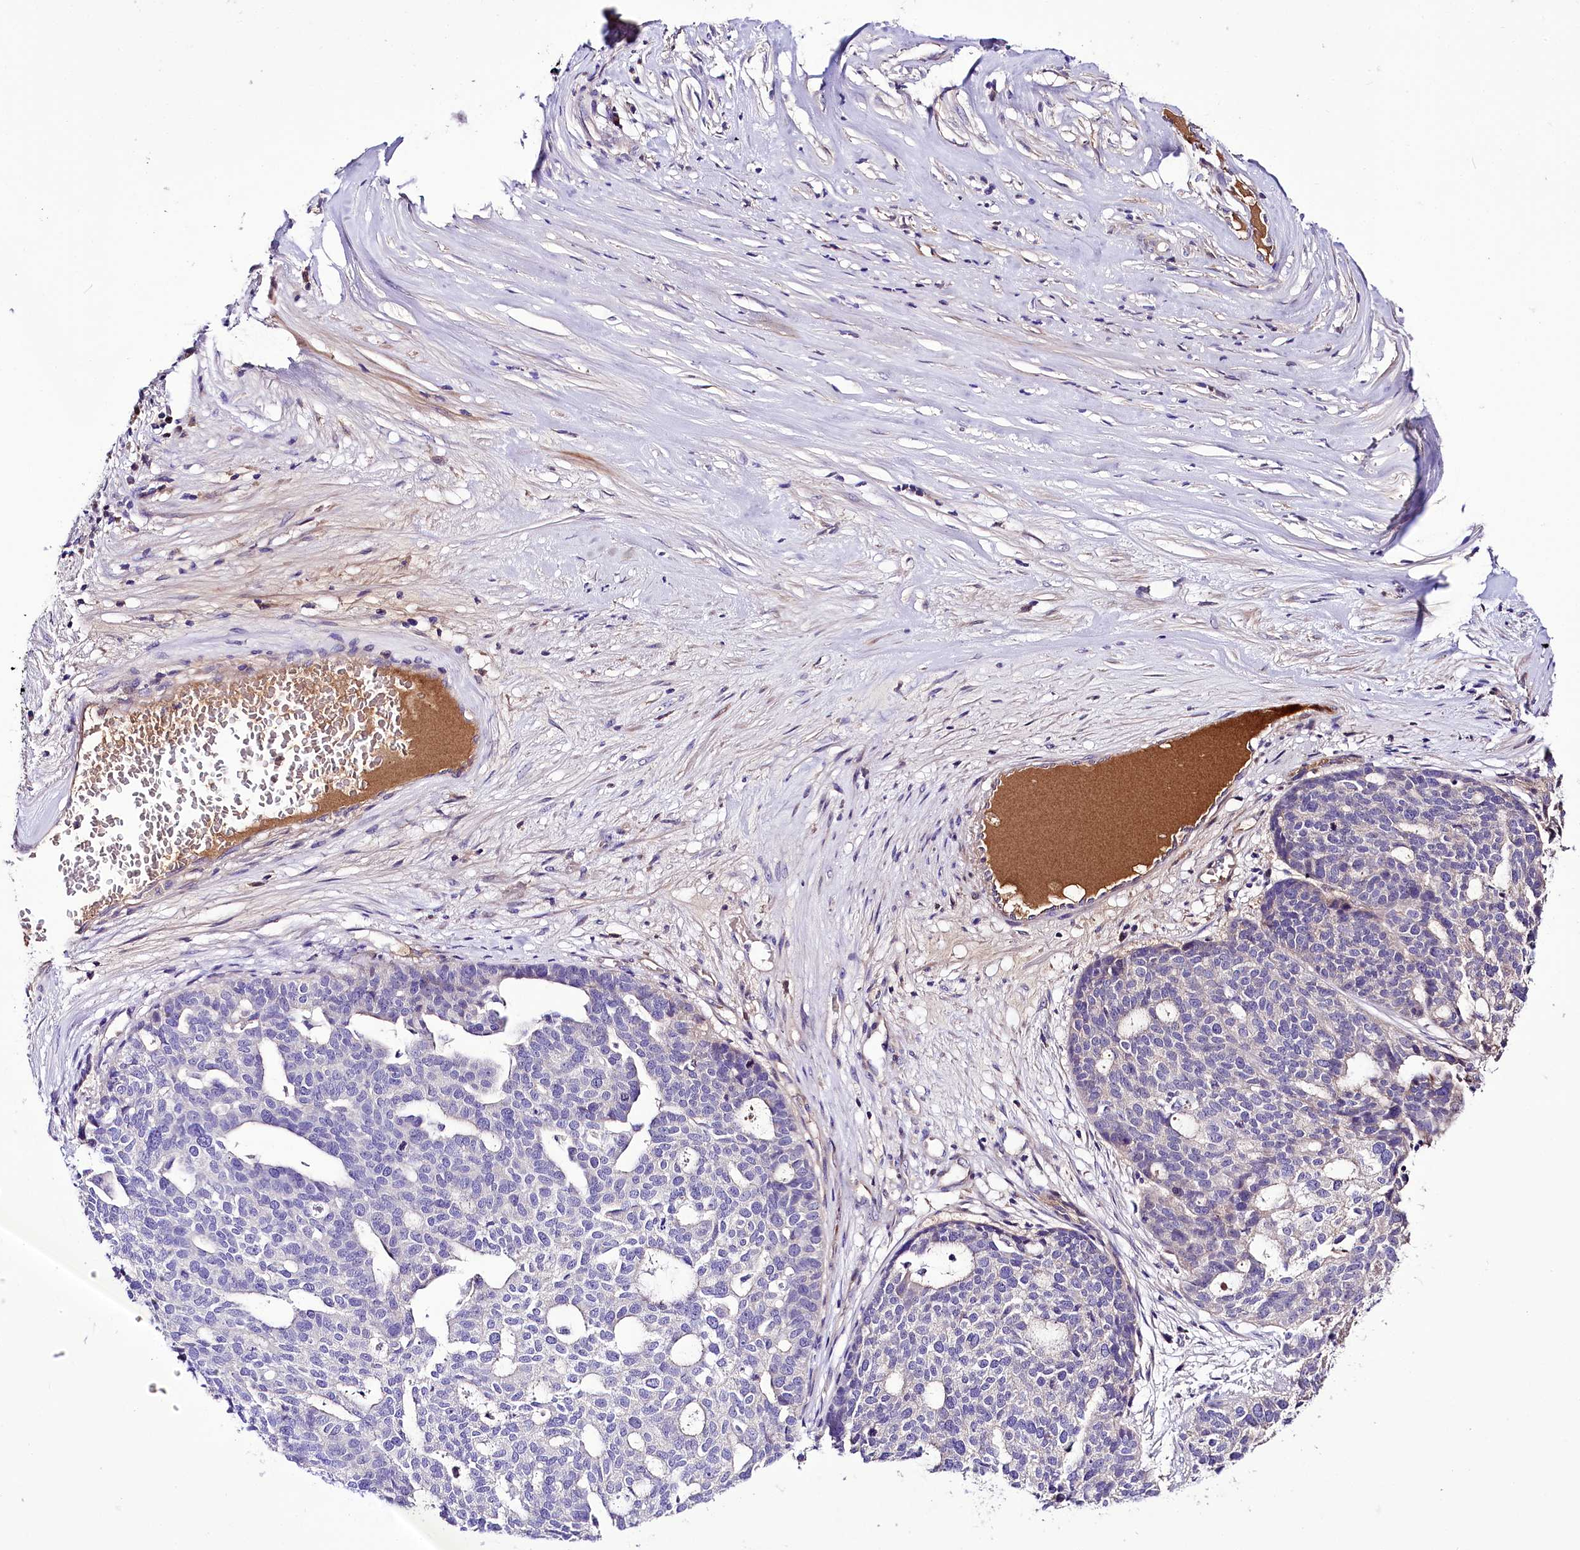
{"staining": {"intensity": "negative", "quantity": "none", "location": "none"}, "tissue": "ovarian cancer", "cell_type": "Tumor cells", "image_type": "cancer", "snomed": [{"axis": "morphology", "description": "Cystadenocarcinoma, serous, NOS"}, {"axis": "topography", "description": "Ovary"}], "caption": "Histopathology image shows no protein staining in tumor cells of ovarian cancer (serous cystadenocarcinoma) tissue.", "gene": "PPP1R32", "patient": {"sex": "female", "age": 59}}